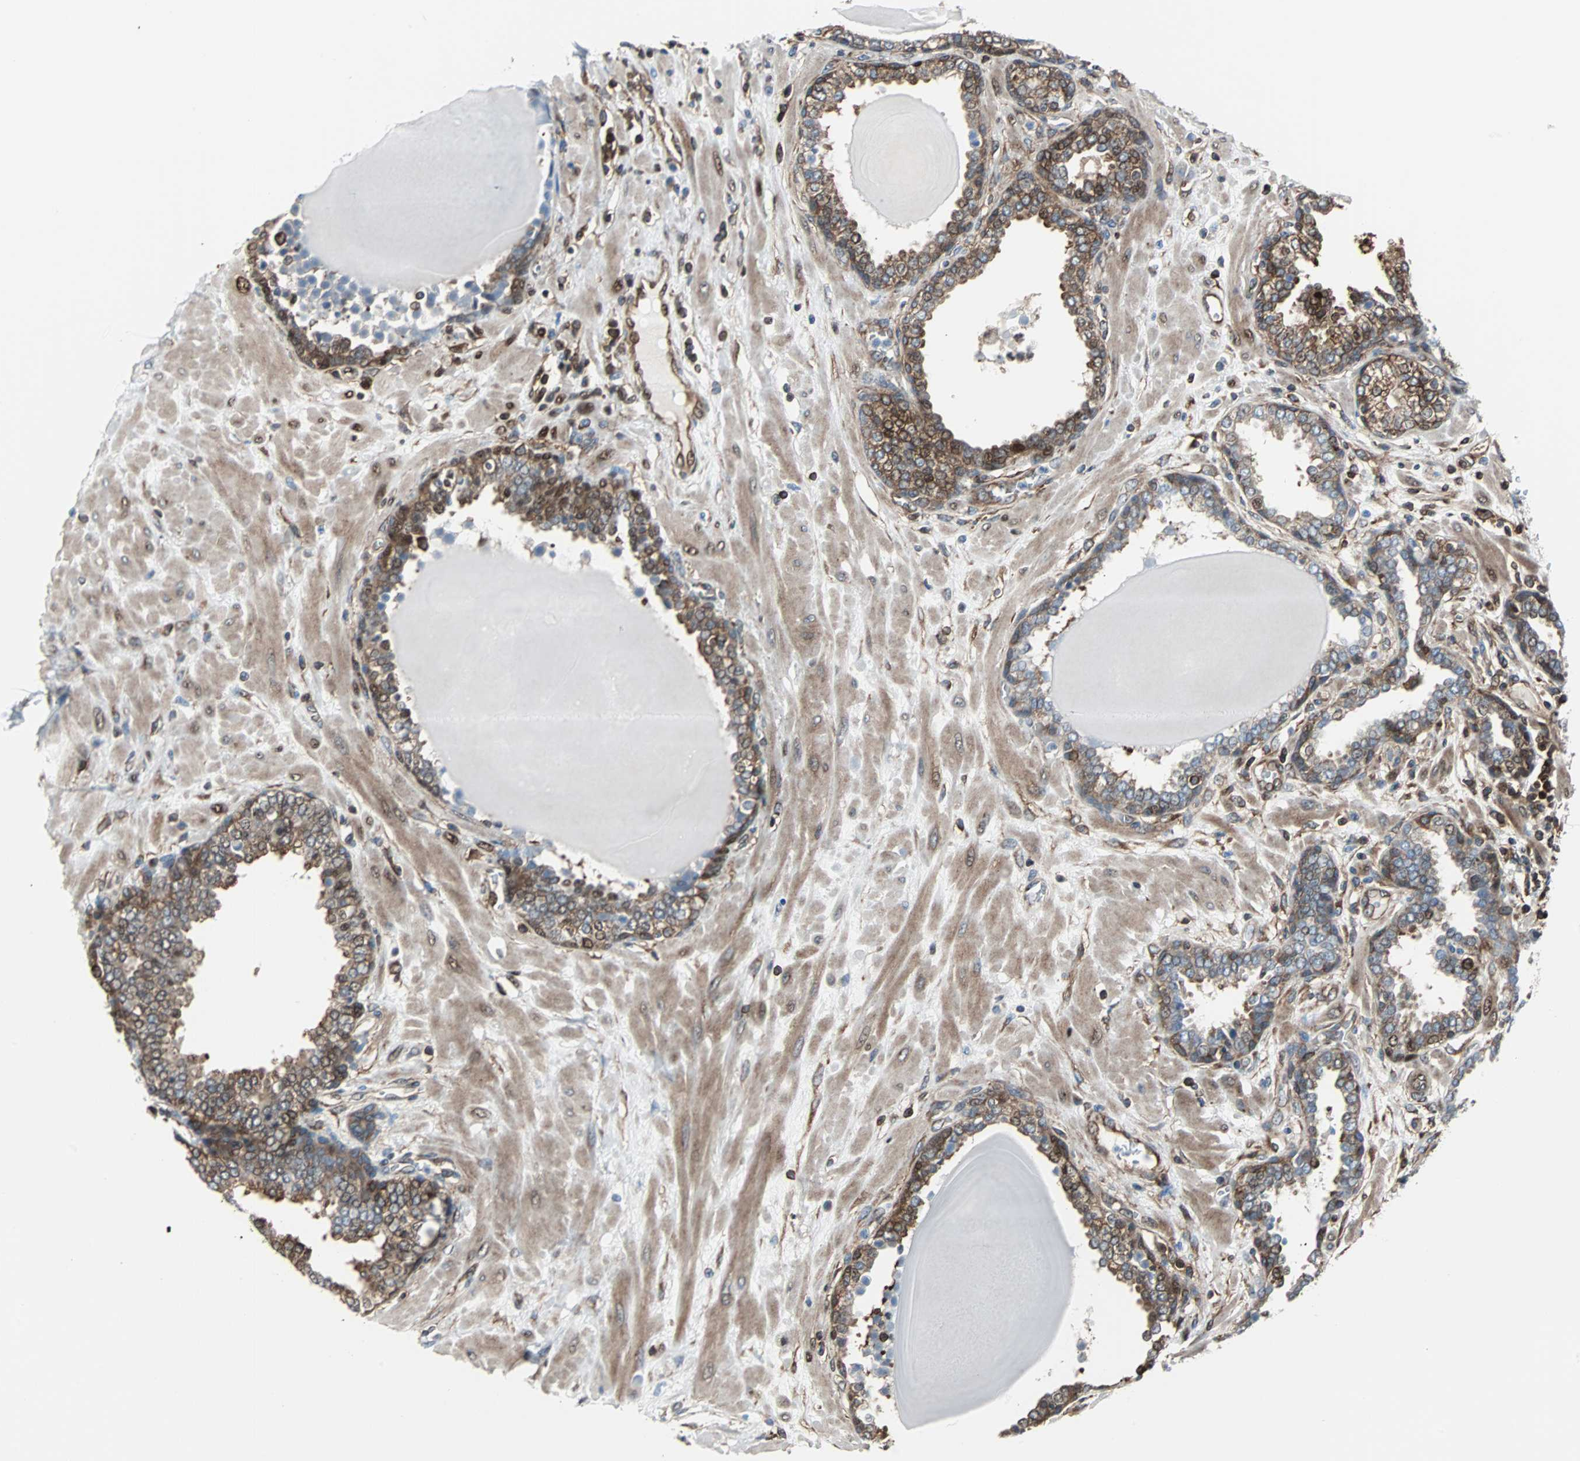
{"staining": {"intensity": "strong", "quantity": "25%-75%", "location": "cytoplasmic/membranous"}, "tissue": "prostate", "cell_type": "Glandular cells", "image_type": "normal", "snomed": [{"axis": "morphology", "description": "Normal tissue, NOS"}, {"axis": "topography", "description": "Prostate"}], "caption": "Benign prostate exhibits strong cytoplasmic/membranous staining in approximately 25%-75% of glandular cells, visualized by immunohistochemistry.", "gene": "RELA", "patient": {"sex": "male", "age": 51}}